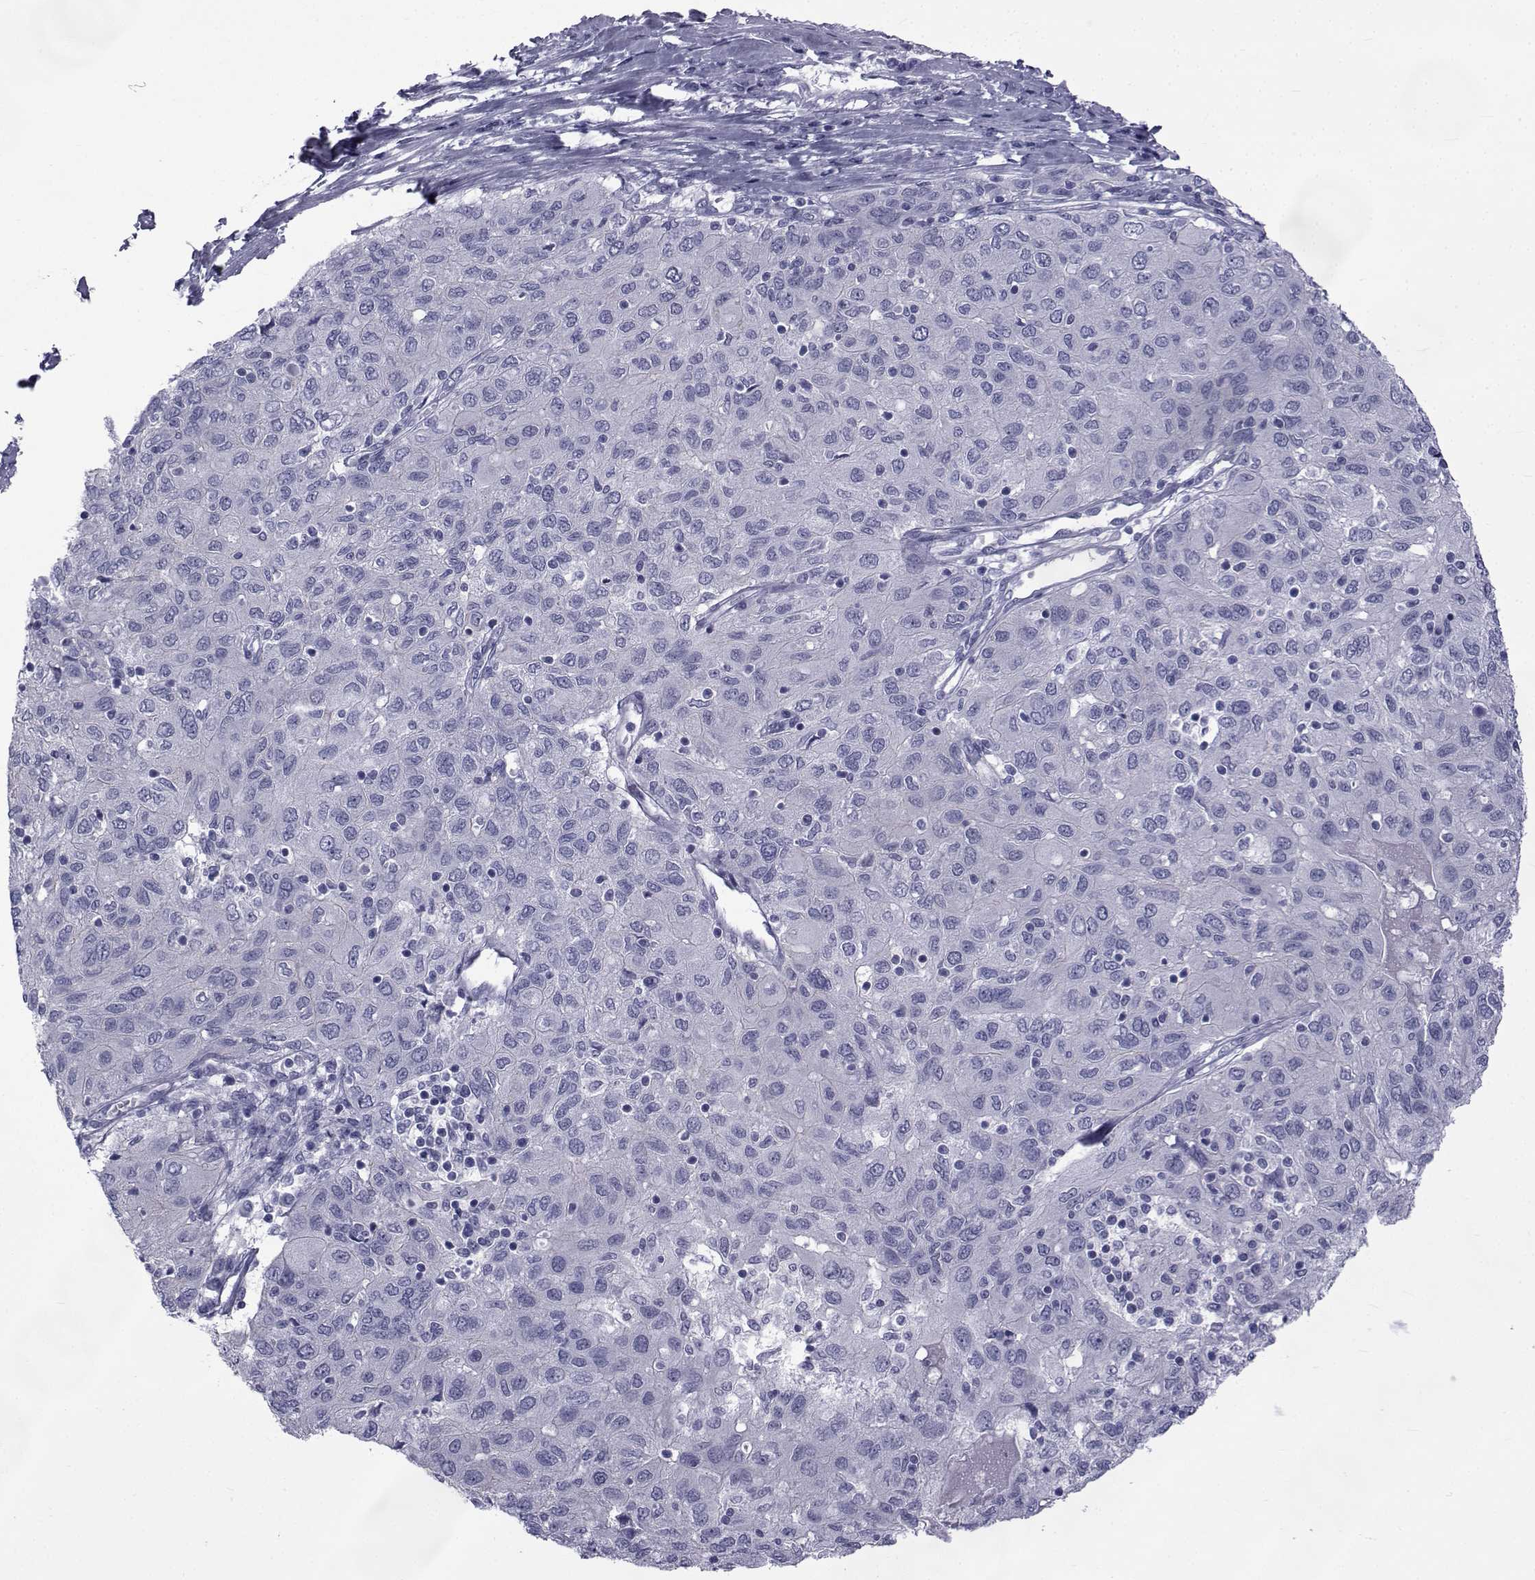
{"staining": {"intensity": "negative", "quantity": "none", "location": "none"}, "tissue": "ovarian cancer", "cell_type": "Tumor cells", "image_type": "cancer", "snomed": [{"axis": "morphology", "description": "Carcinoma, endometroid"}, {"axis": "topography", "description": "Ovary"}], "caption": "IHC image of ovarian endometroid carcinoma stained for a protein (brown), which displays no expression in tumor cells.", "gene": "PDE6H", "patient": {"sex": "female", "age": 50}}